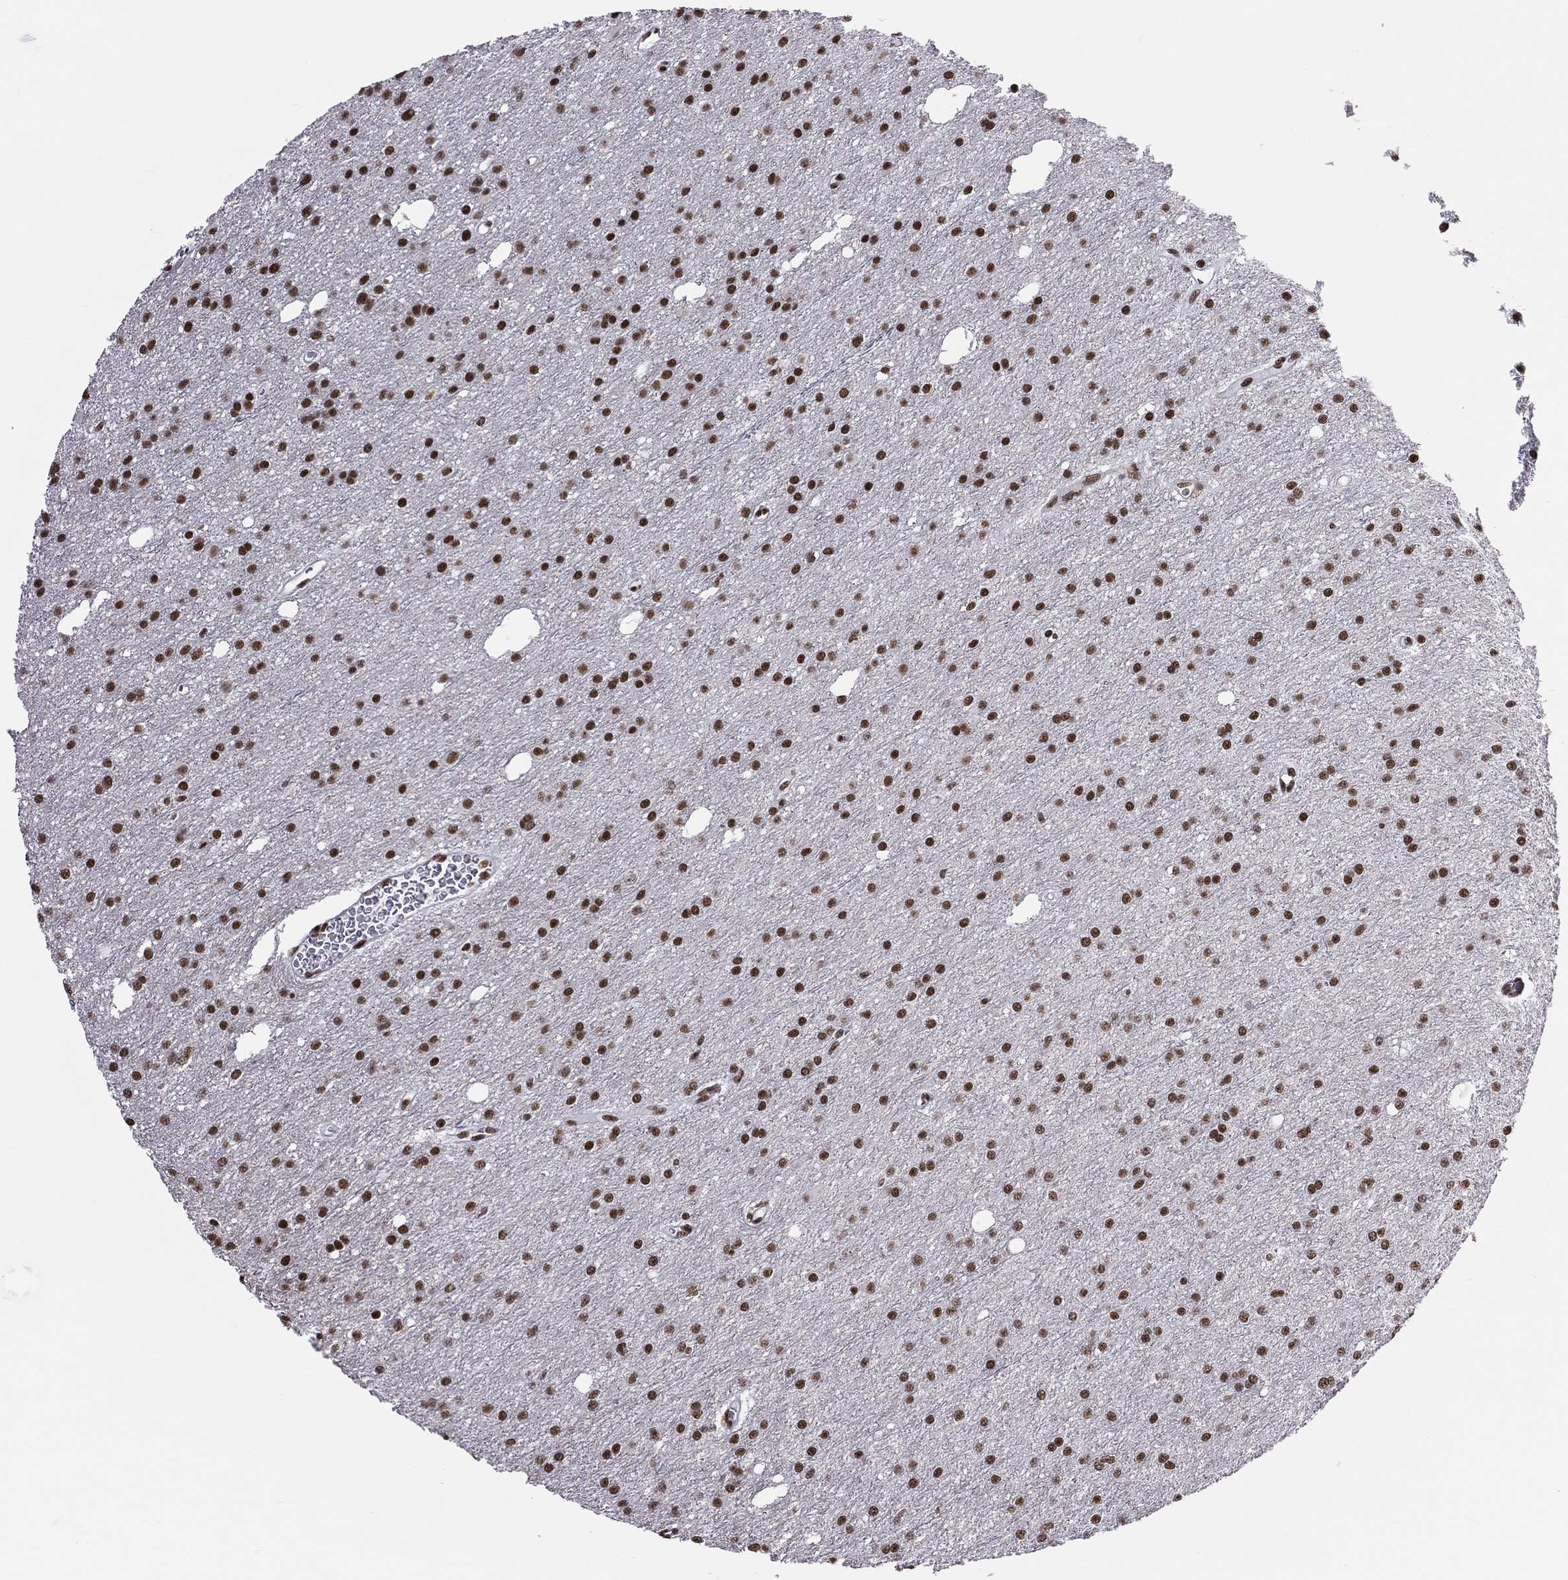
{"staining": {"intensity": "strong", "quantity": ">75%", "location": "nuclear"}, "tissue": "glioma", "cell_type": "Tumor cells", "image_type": "cancer", "snomed": [{"axis": "morphology", "description": "Glioma, malignant, Low grade"}, {"axis": "topography", "description": "Brain"}], "caption": "Low-grade glioma (malignant) stained with a protein marker displays strong staining in tumor cells.", "gene": "ZNF7", "patient": {"sex": "male", "age": 27}}